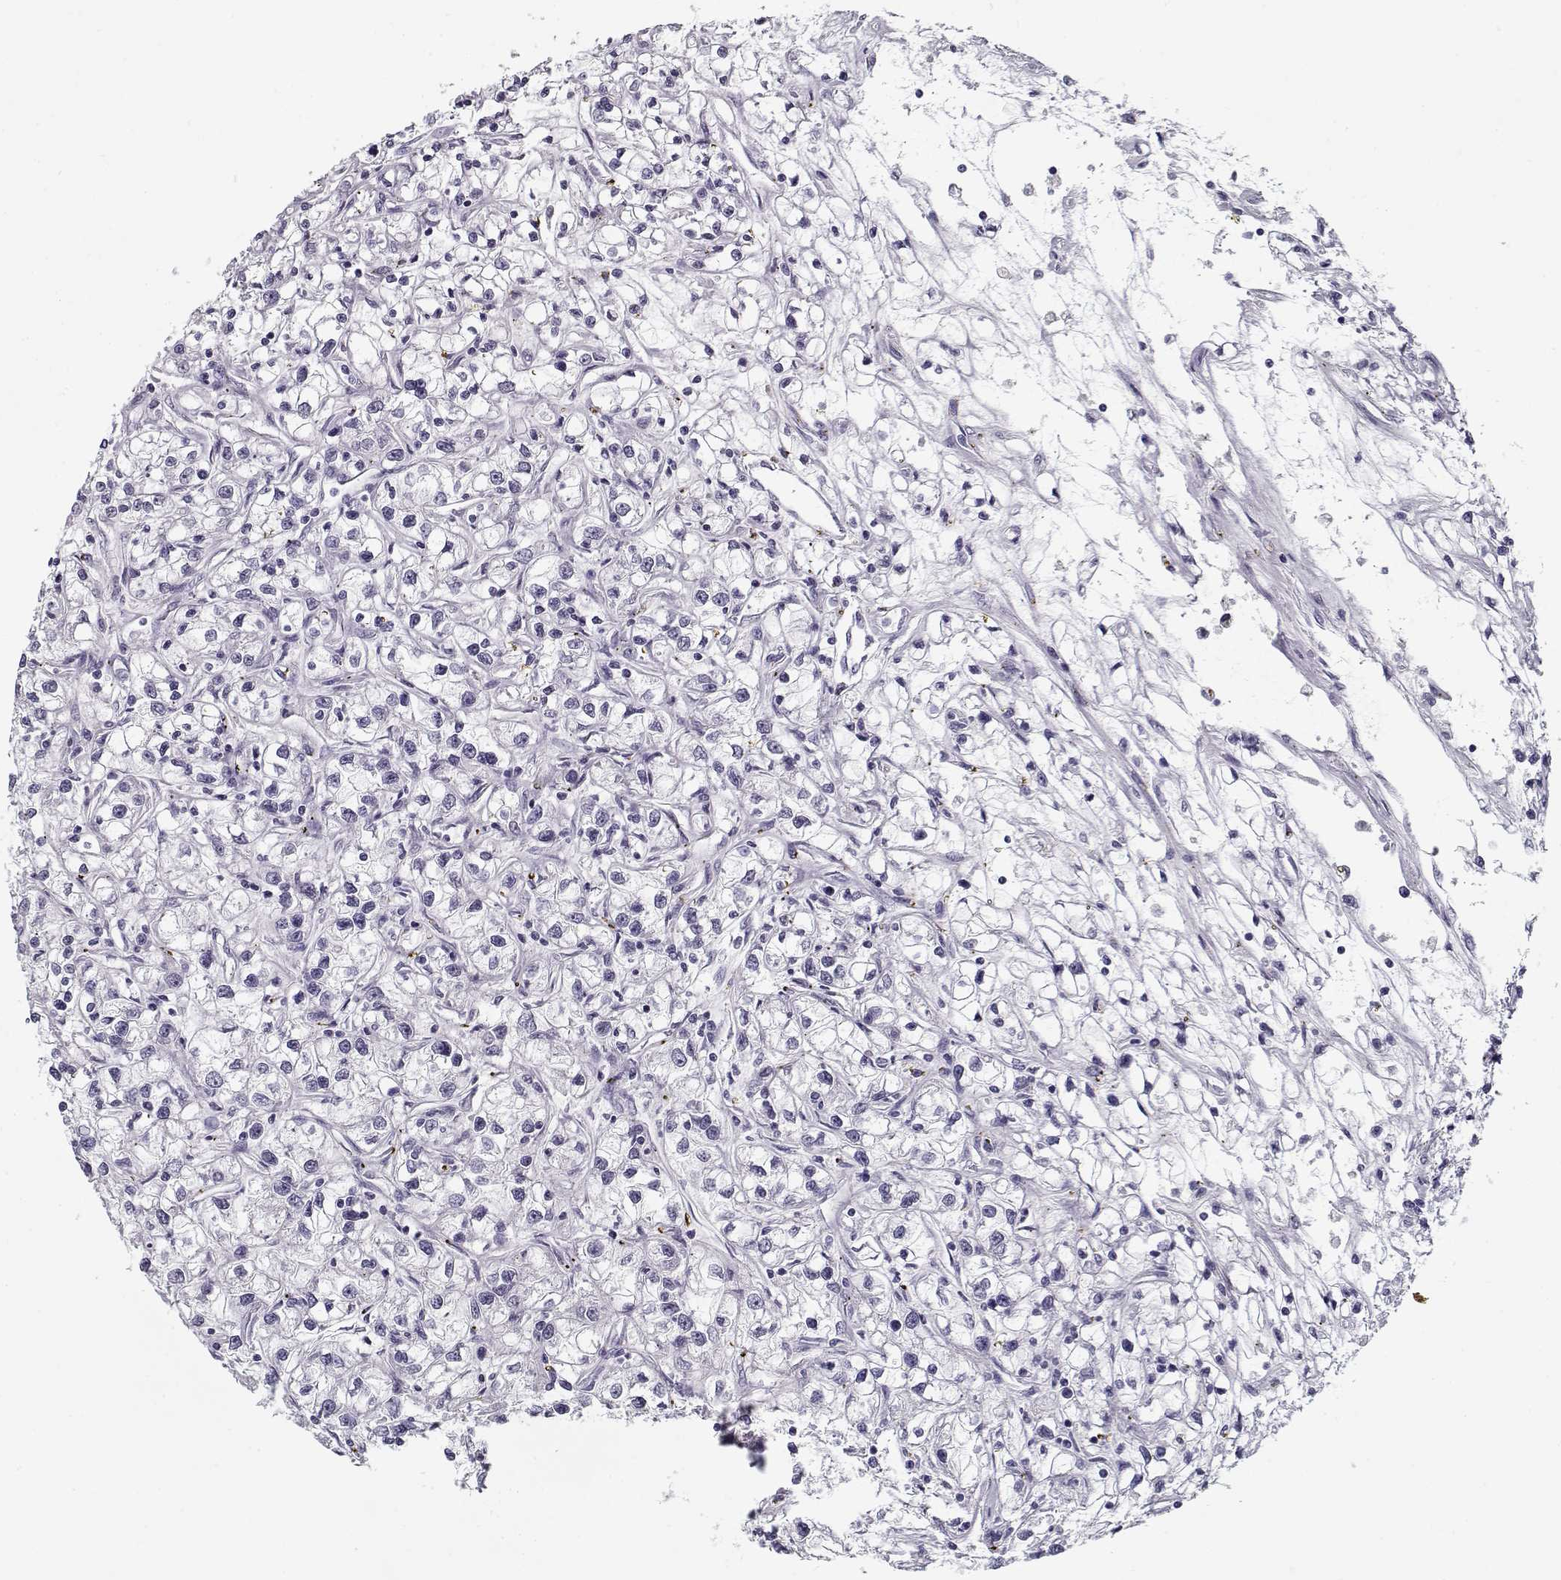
{"staining": {"intensity": "negative", "quantity": "none", "location": "none"}, "tissue": "renal cancer", "cell_type": "Tumor cells", "image_type": "cancer", "snomed": [{"axis": "morphology", "description": "Adenocarcinoma, NOS"}, {"axis": "topography", "description": "Kidney"}], "caption": "Renal adenocarcinoma stained for a protein using immunohistochemistry displays no staining tumor cells.", "gene": "CCDC136", "patient": {"sex": "female", "age": 59}}